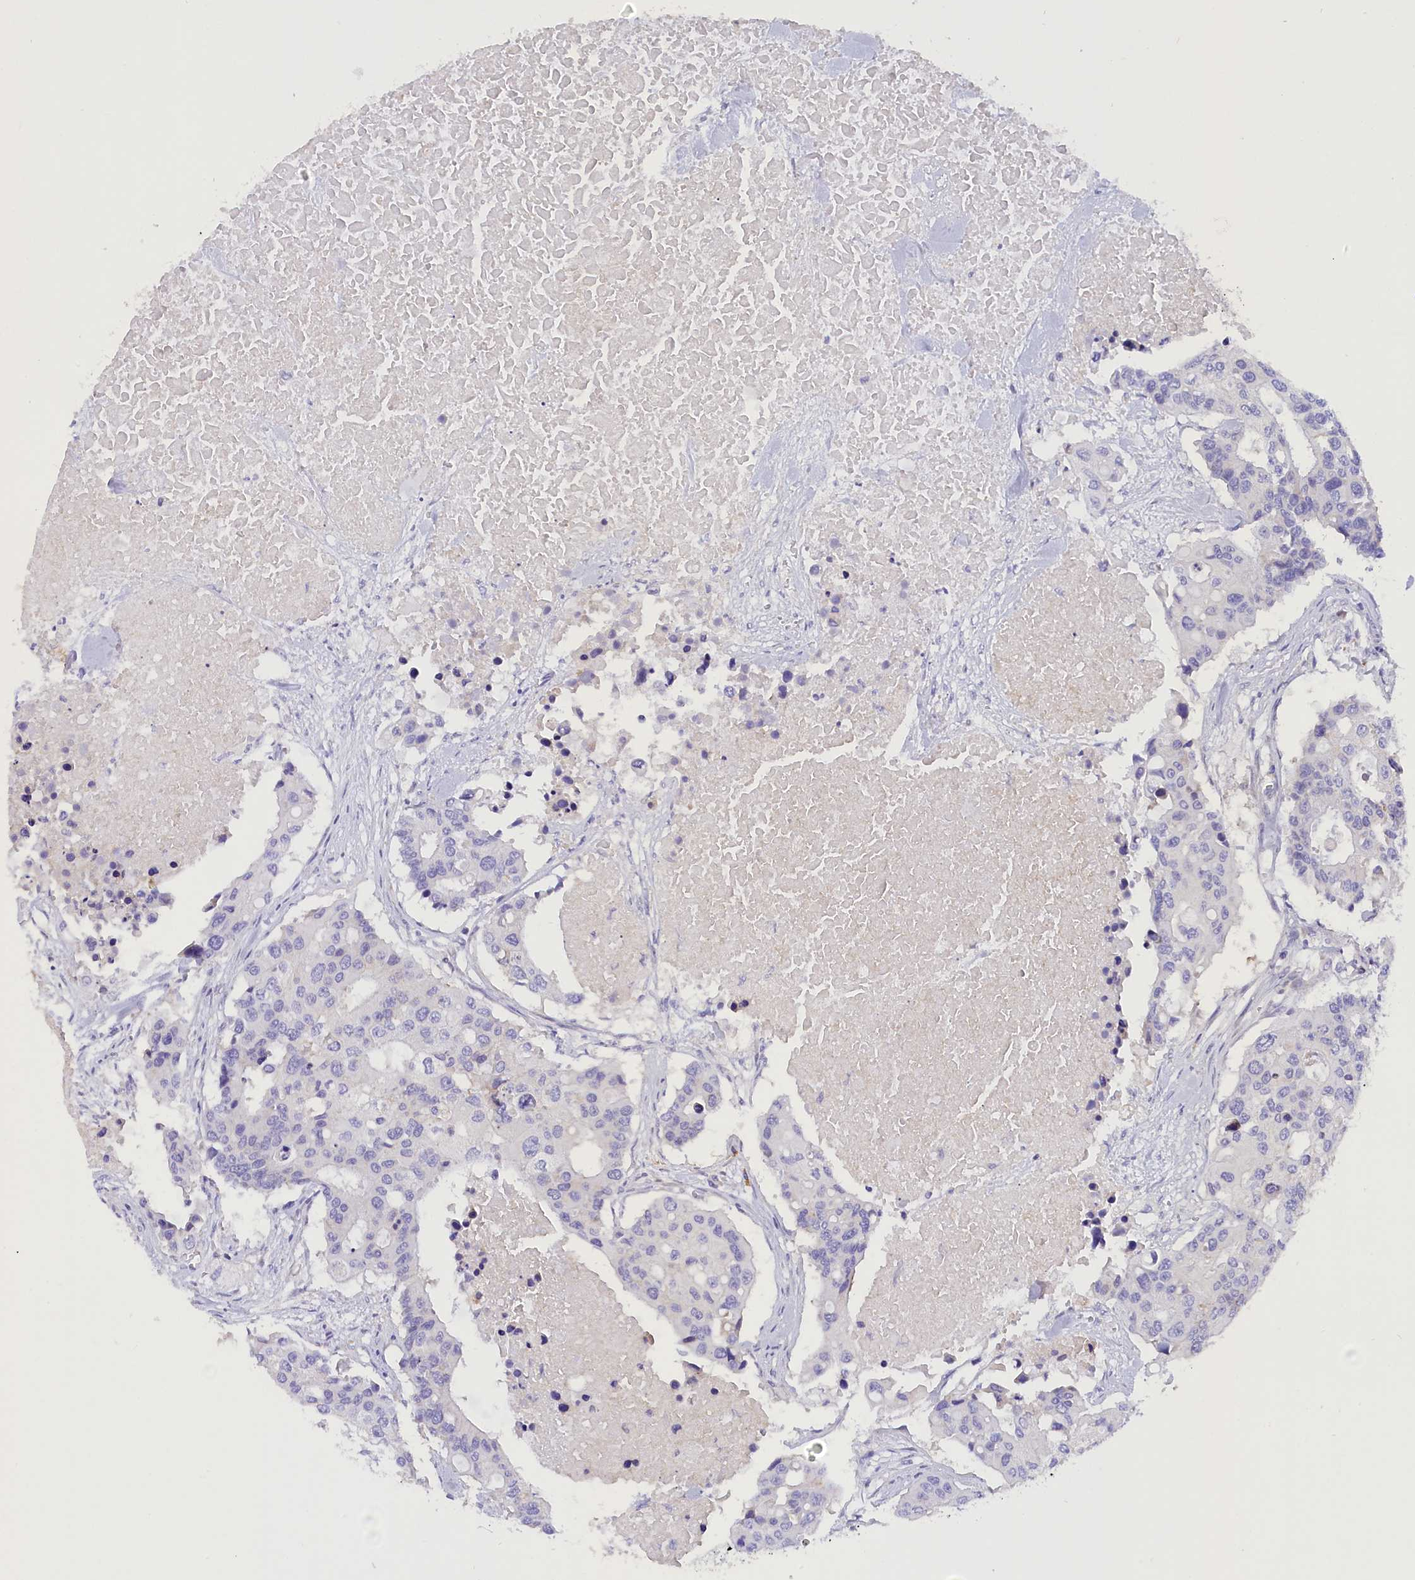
{"staining": {"intensity": "negative", "quantity": "none", "location": "none"}, "tissue": "colorectal cancer", "cell_type": "Tumor cells", "image_type": "cancer", "snomed": [{"axis": "morphology", "description": "Adenocarcinoma, NOS"}, {"axis": "topography", "description": "Colon"}], "caption": "IHC histopathology image of human adenocarcinoma (colorectal) stained for a protein (brown), which reveals no staining in tumor cells.", "gene": "COL6A5", "patient": {"sex": "male", "age": 77}}